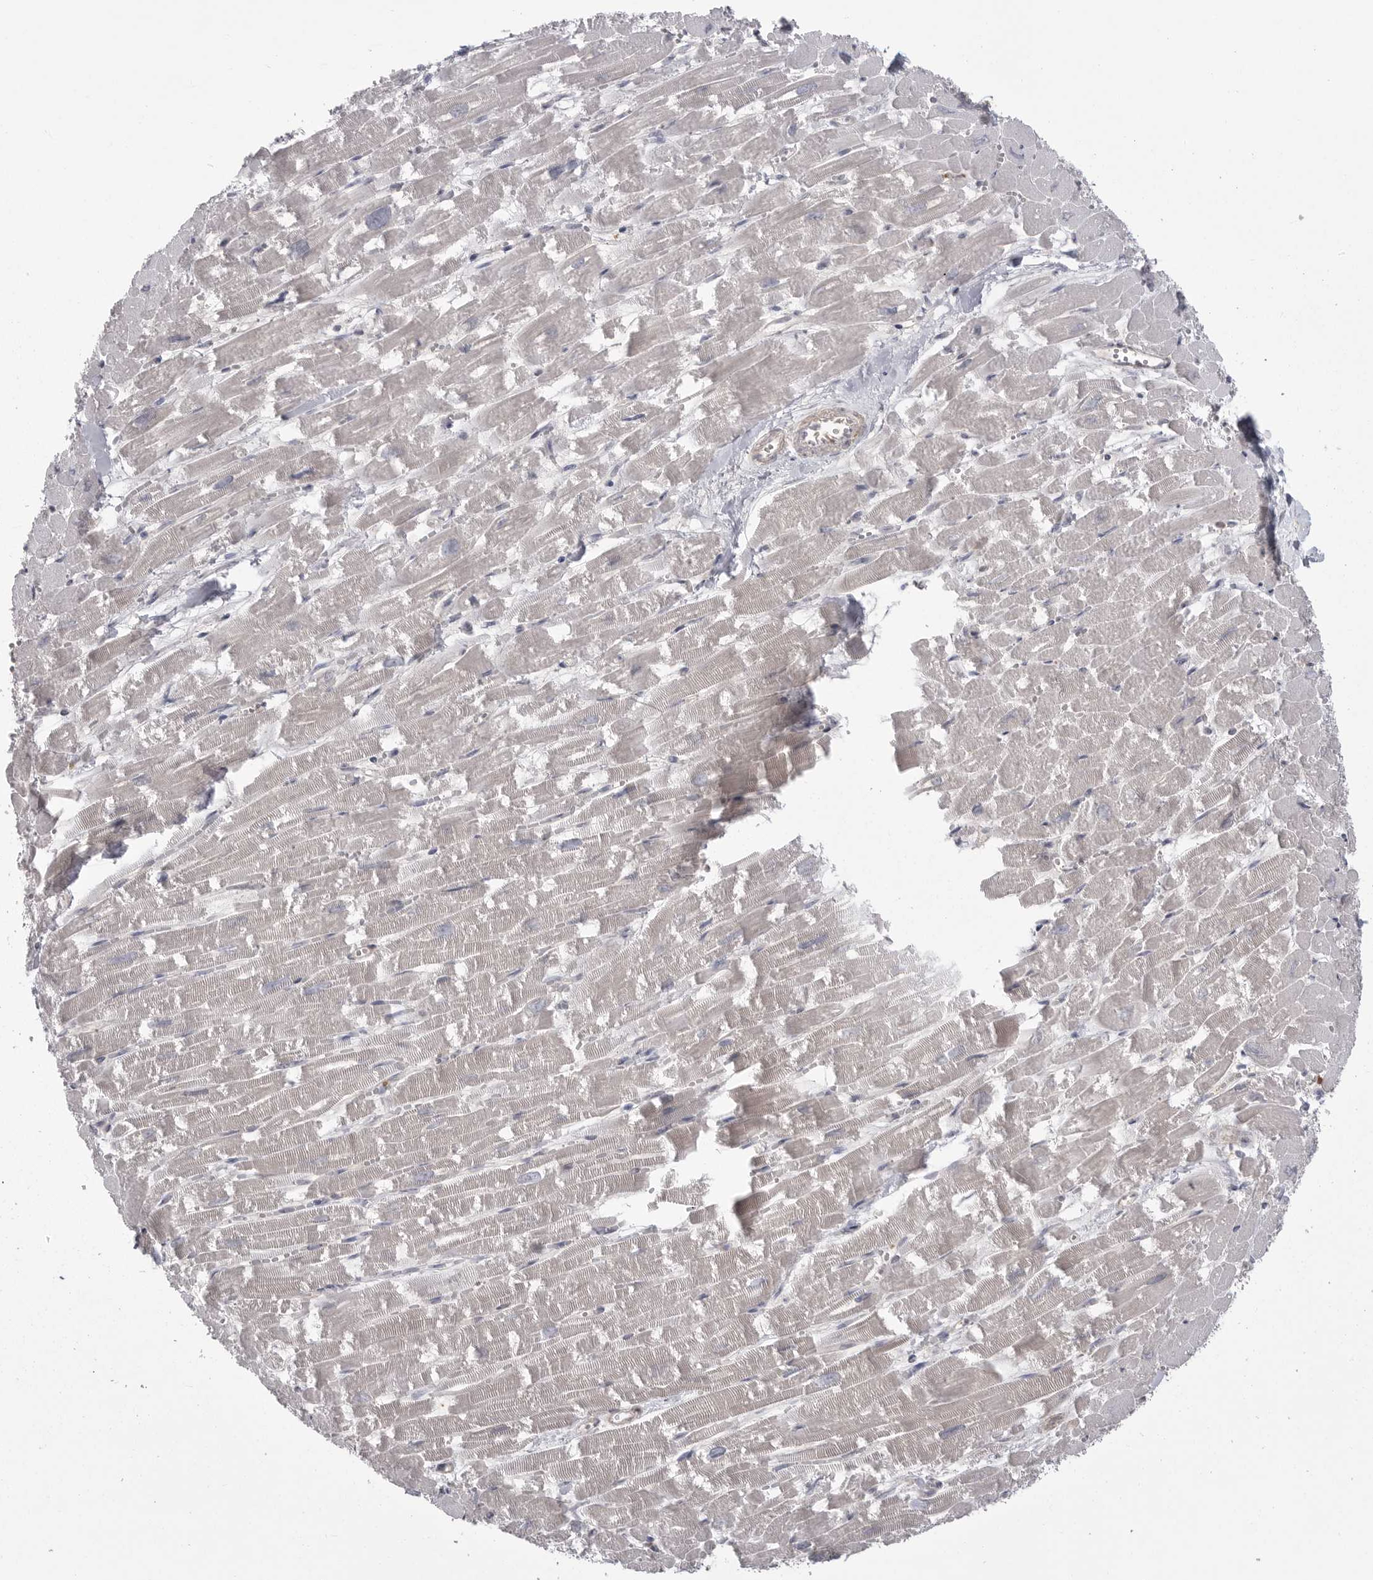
{"staining": {"intensity": "weak", "quantity": "<25%", "location": "cytoplasmic/membranous"}, "tissue": "heart muscle", "cell_type": "Cardiomyocytes", "image_type": "normal", "snomed": [{"axis": "morphology", "description": "Normal tissue, NOS"}, {"axis": "topography", "description": "Heart"}], "caption": "The micrograph exhibits no significant staining in cardiomyocytes of heart muscle. (Immunohistochemistry (ihc), brightfield microscopy, high magnification).", "gene": "TOP2A", "patient": {"sex": "male", "age": 54}}